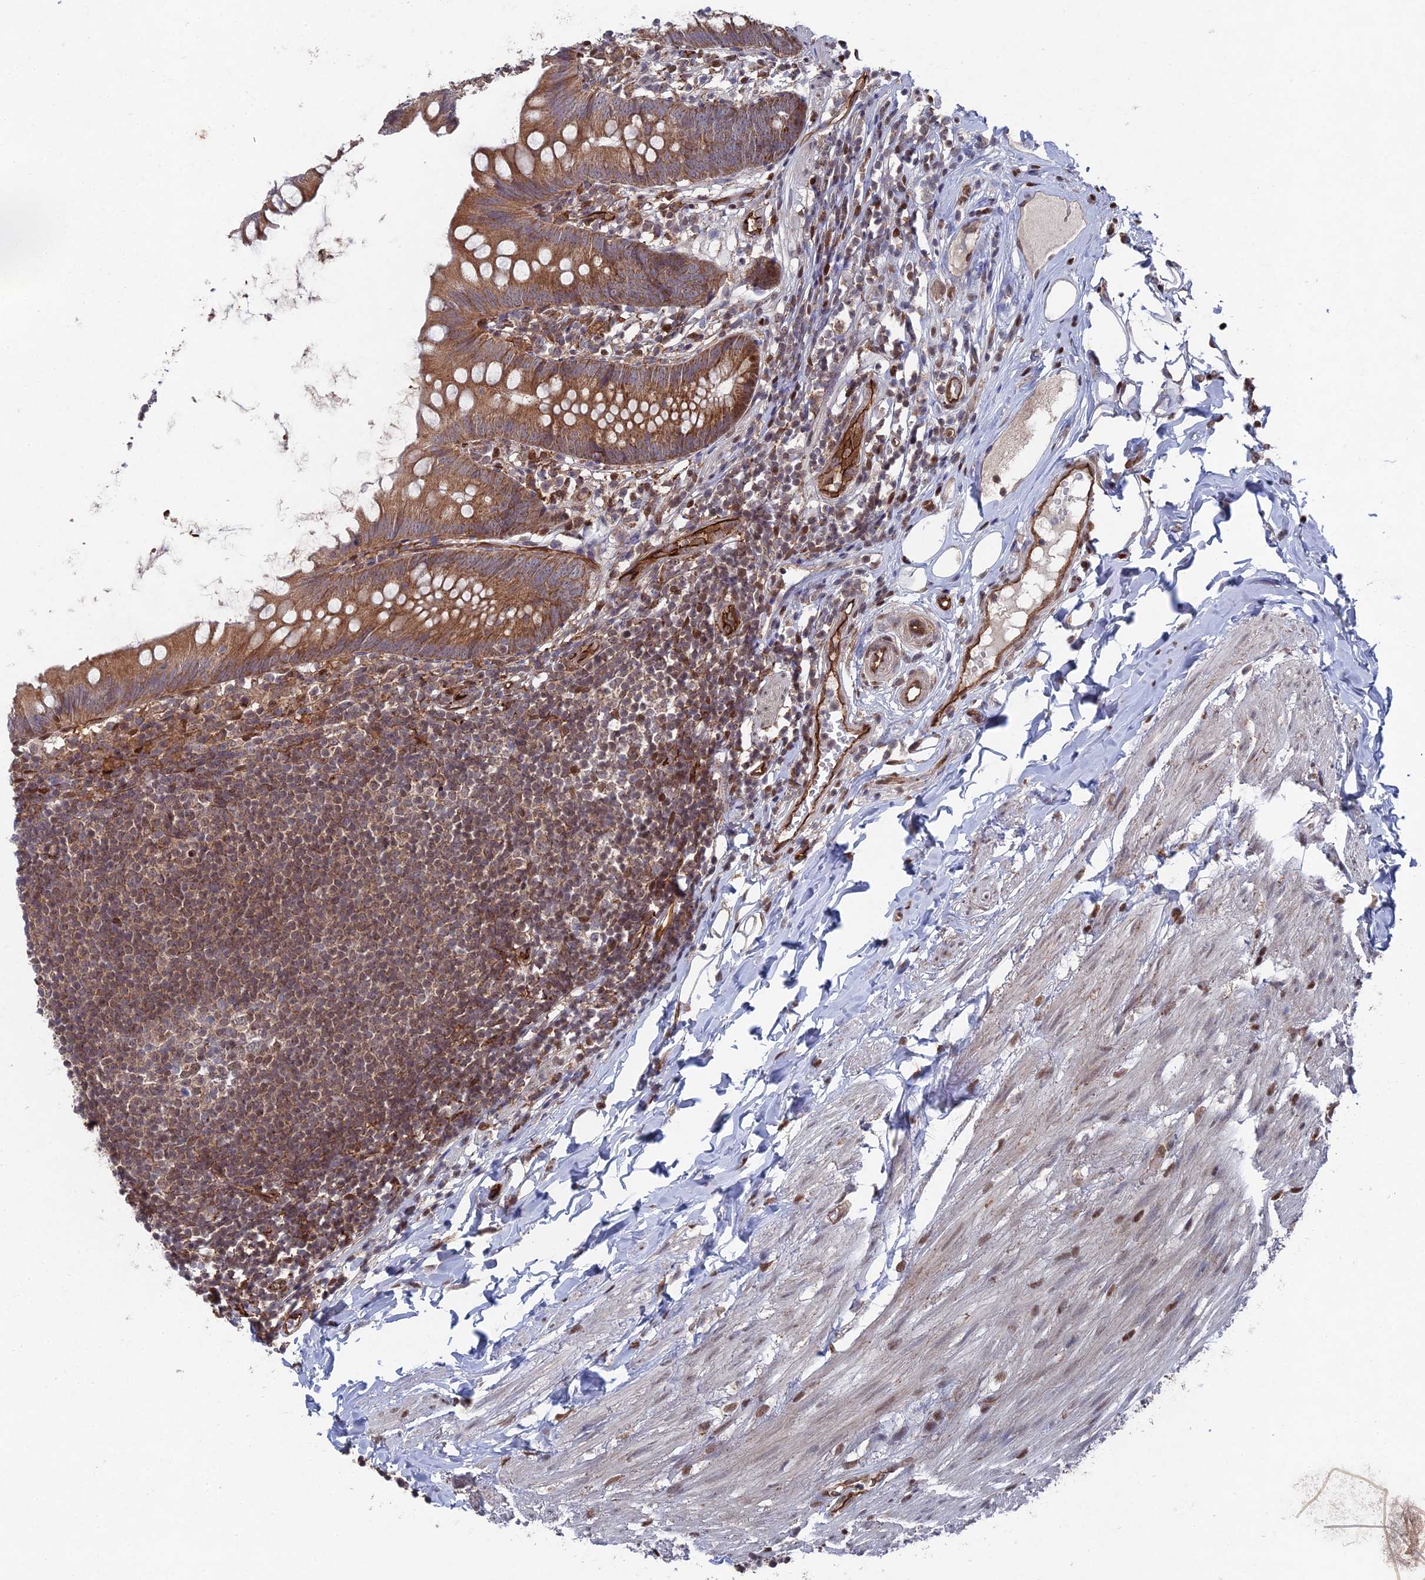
{"staining": {"intensity": "moderate", "quantity": ">75%", "location": "cytoplasmic/membranous"}, "tissue": "appendix", "cell_type": "Glandular cells", "image_type": "normal", "snomed": [{"axis": "morphology", "description": "Normal tissue, NOS"}, {"axis": "topography", "description": "Appendix"}], "caption": "The image displays staining of unremarkable appendix, revealing moderate cytoplasmic/membranous protein expression (brown color) within glandular cells.", "gene": "UNC5D", "patient": {"sex": "female", "age": 62}}